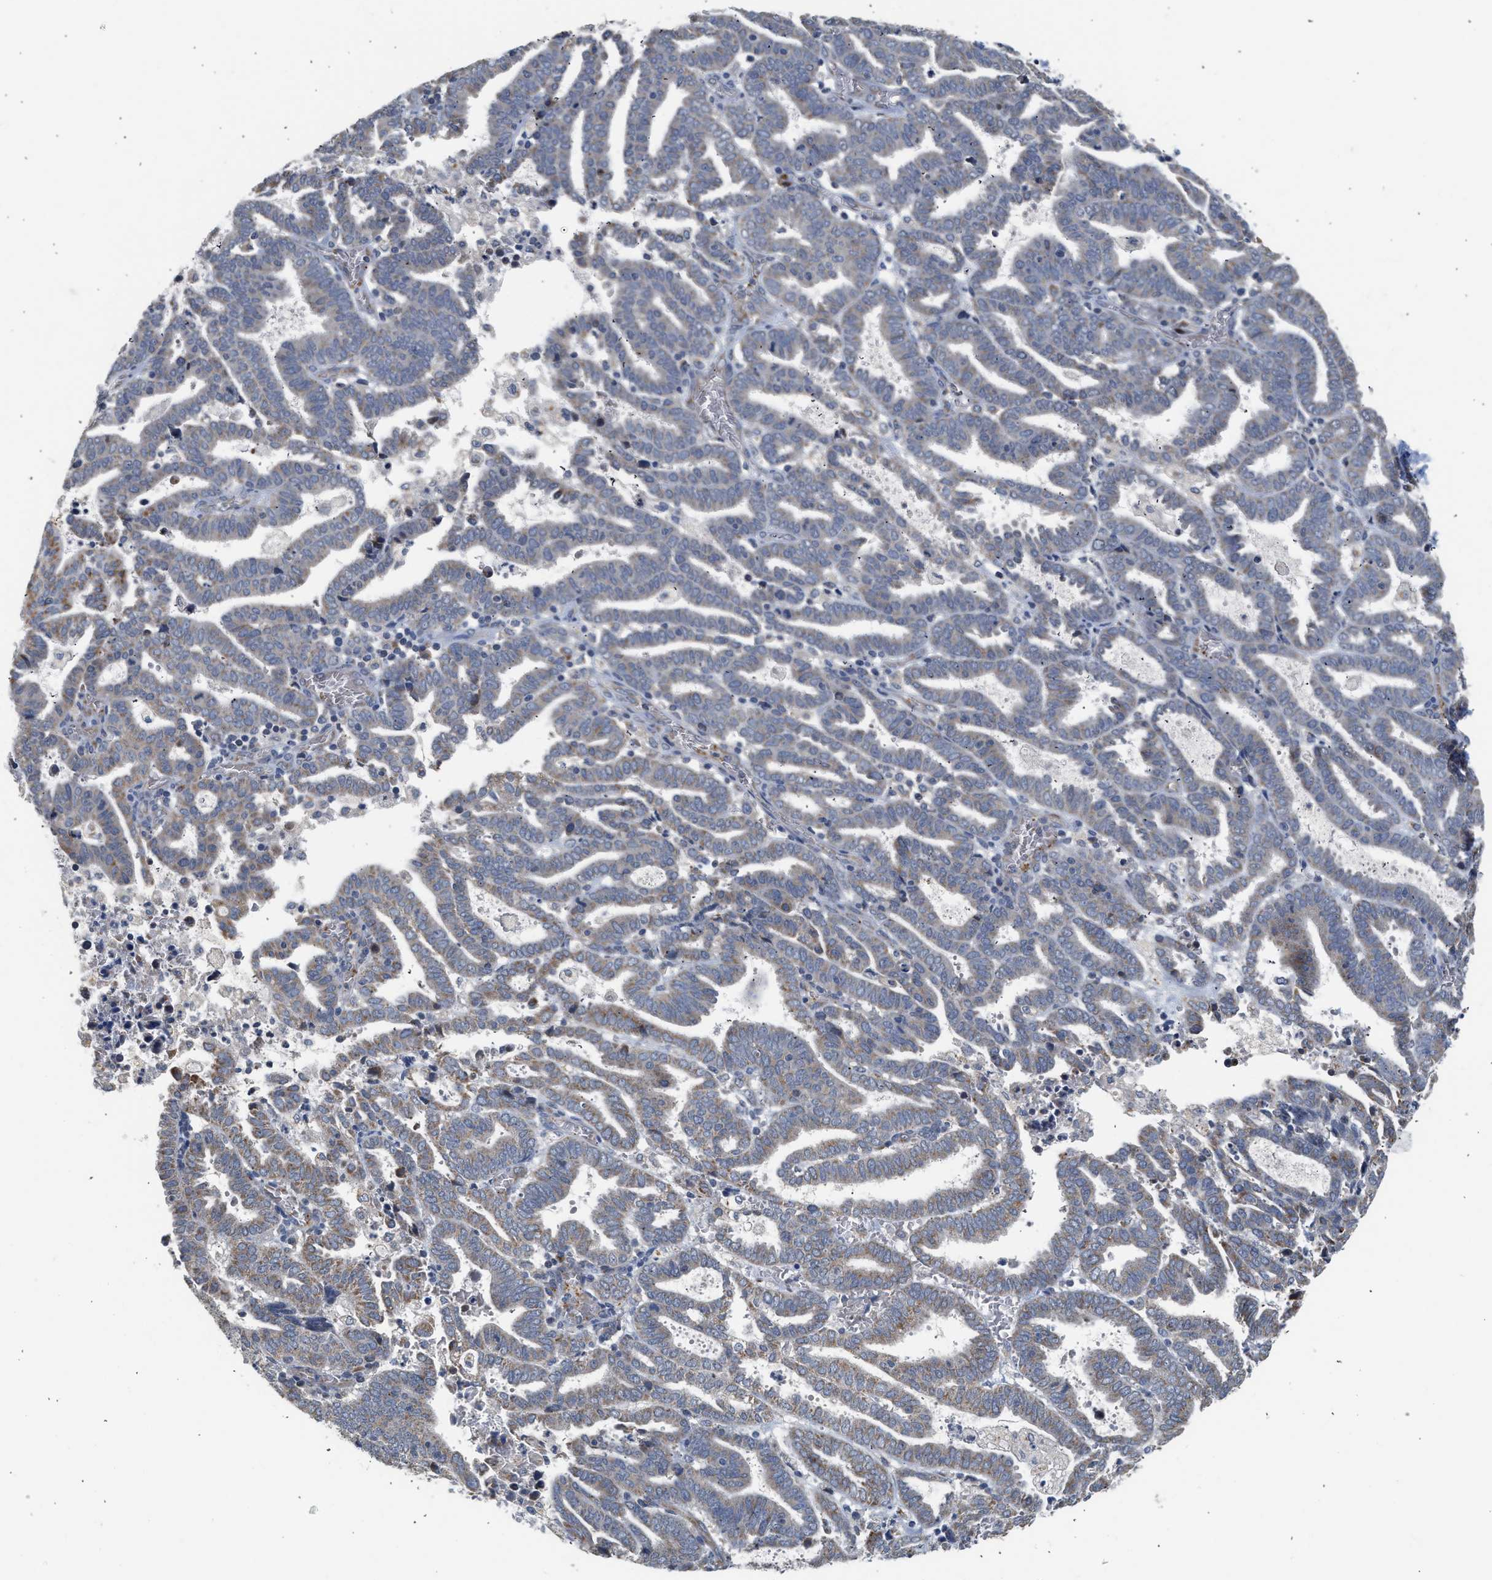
{"staining": {"intensity": "weak", "quantity": "25%-75%", "location": "cytoplasmic/membranous"}, "tissue": "endometrial cancer", "cell_type": "Tumor cells", "image_type": "cancer", "snomed": [{"axis": "morphology", "description": "Adenocarcinoma, NOS"}, {"axis": "topography", "description": "Uterus"}], "caption": "Immunohistochemistry of endometrial cancer (adenocarcinoma) demonstrates low levels of weak cytoplasmic/membranous expression in about 25%-75% of tumor cells.", "gene": "PIM1", "patient": {"sex": "female", "age": 83}}